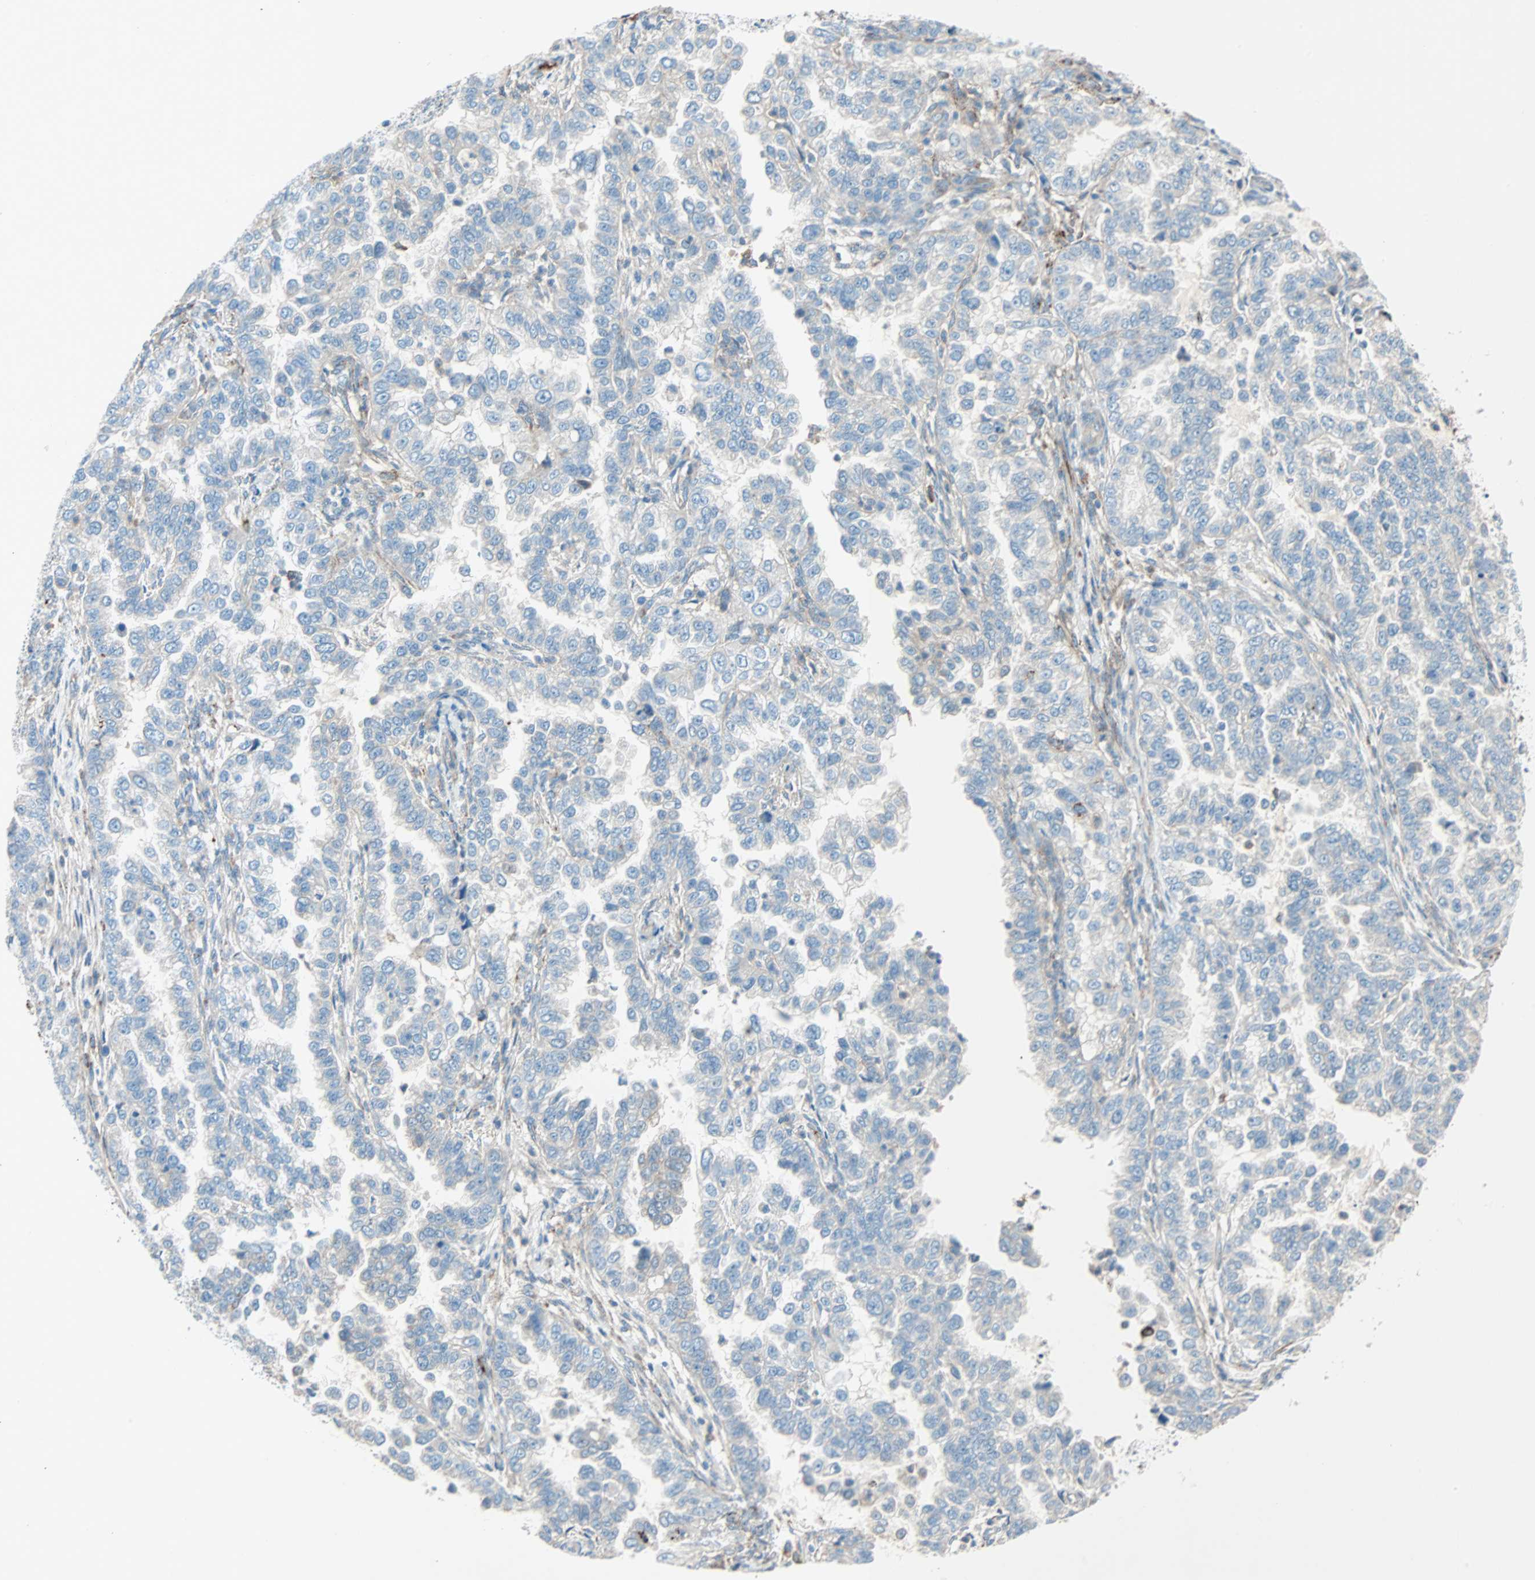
{"staining": {"intensity": "moderate", "quantity": ">75%", "location": "cytoplasmic/membranous"}, "tissue": "endometrial cancer", "cell_type": "Tumor cells", "image_type": "cancer", "snomed": [{"axis": "morphology", "description": "Adenocarcinoma, NOS"}, {"axis": "topography", "description": "Endometrium"}], "caption": "Approximately >75% of tumor cells in human endometrial cancer show moderate cytoplasmic/membranous protein staining as visualized by brown immunohistochemical staining.", "gene": "LY6G6F", "patient": {"sex": "female", "age": 85}}